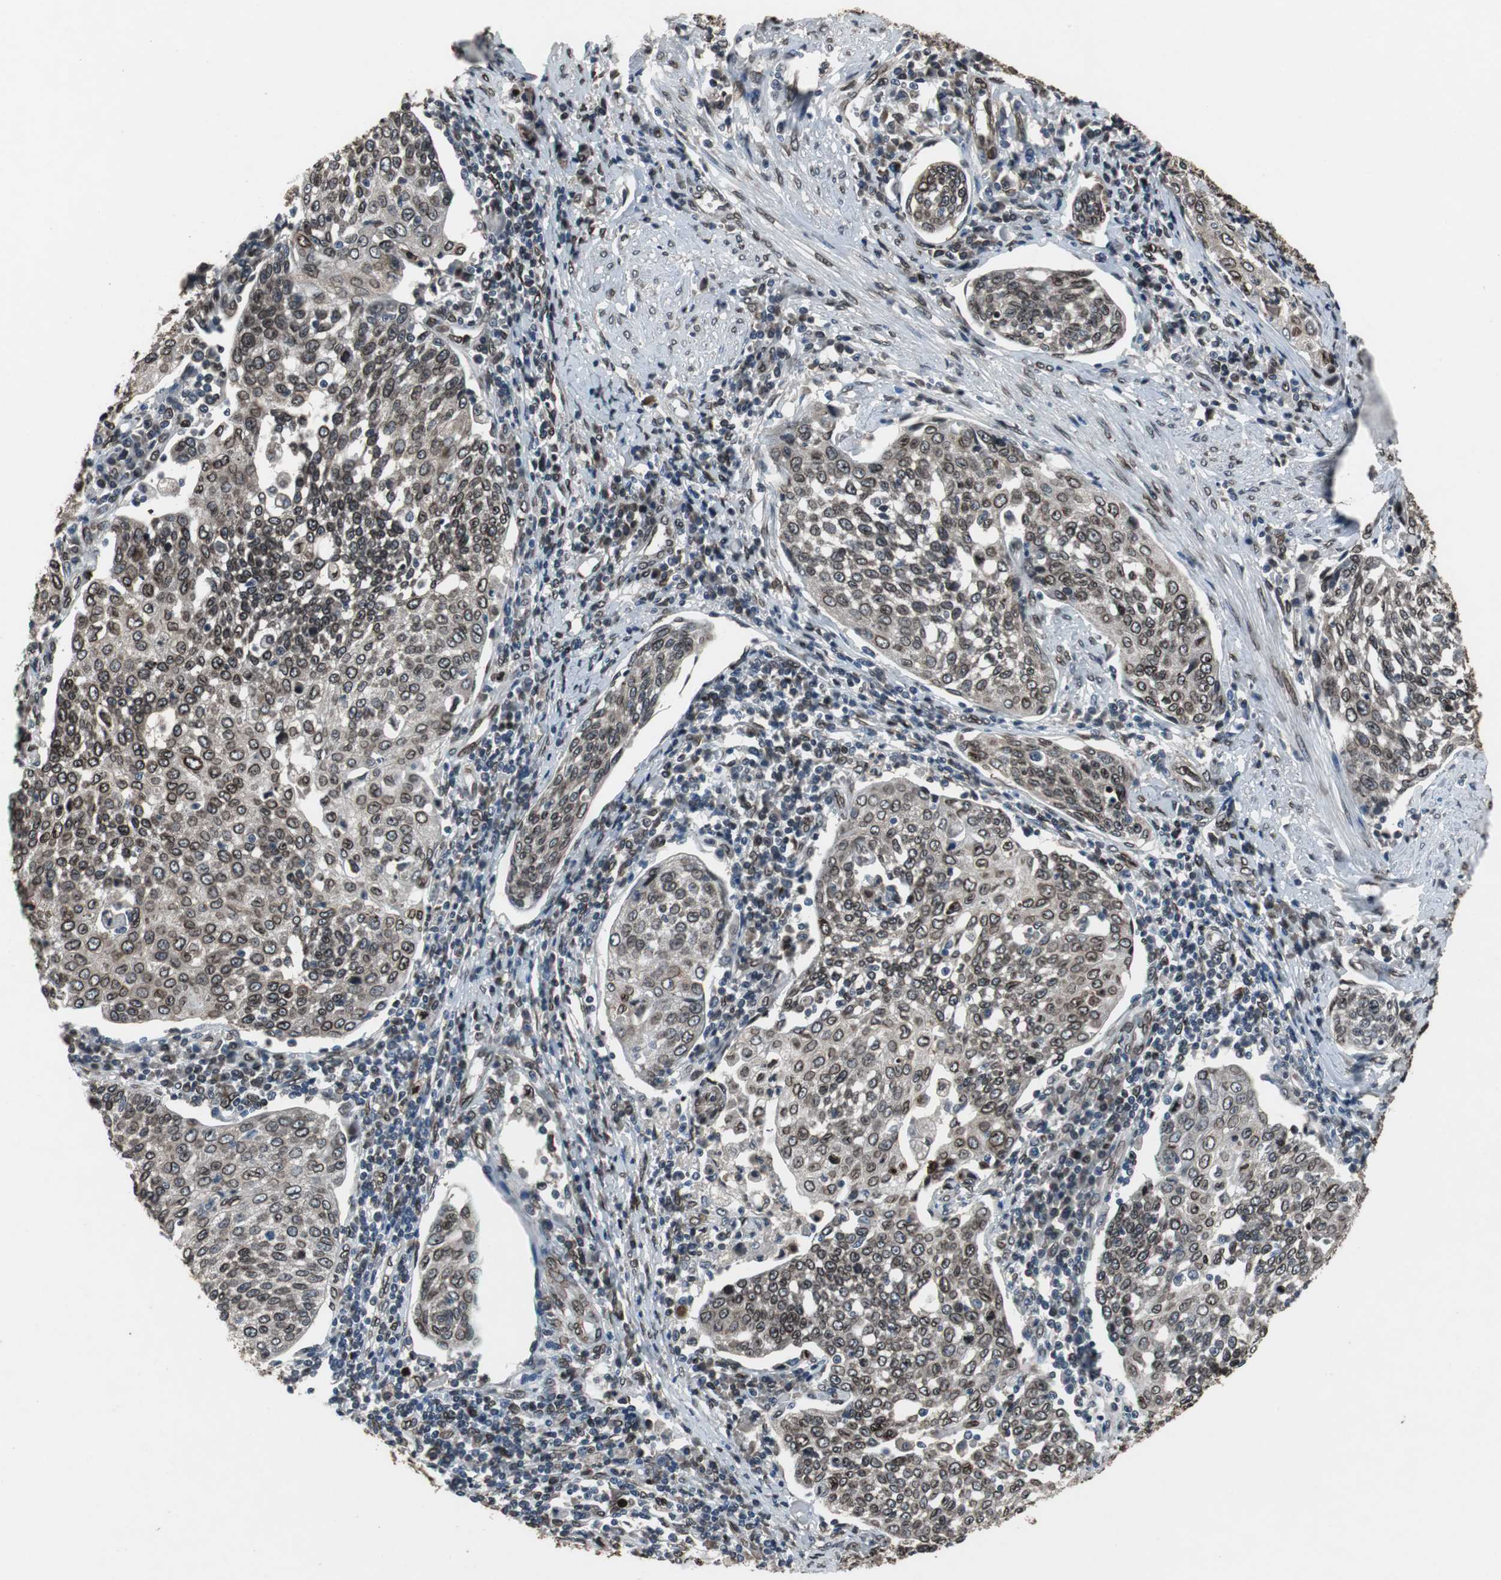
{"staining": {"intensity": "strong", "quantity": ">75%", "location": "cytoplasmic/membranous,nuclear"}, "tissue": "cervical cancer", "cell_type": "Tumor cells", "image_type": "cancer", "snomed": [{"axis": "morphology", "description": "Squamous cell carcinoma, NOS"}, {"axis": "topography", "description": "Cervix"}], "caption": "A high-resolution micrograph shows IHC staining of cervical cancer, which displays strong cytoplasmic/membranous and nuclear staining in about >75% of tumor cells.", "gene": "LMNA", "patient": {"sex": "female", "age": 34}}